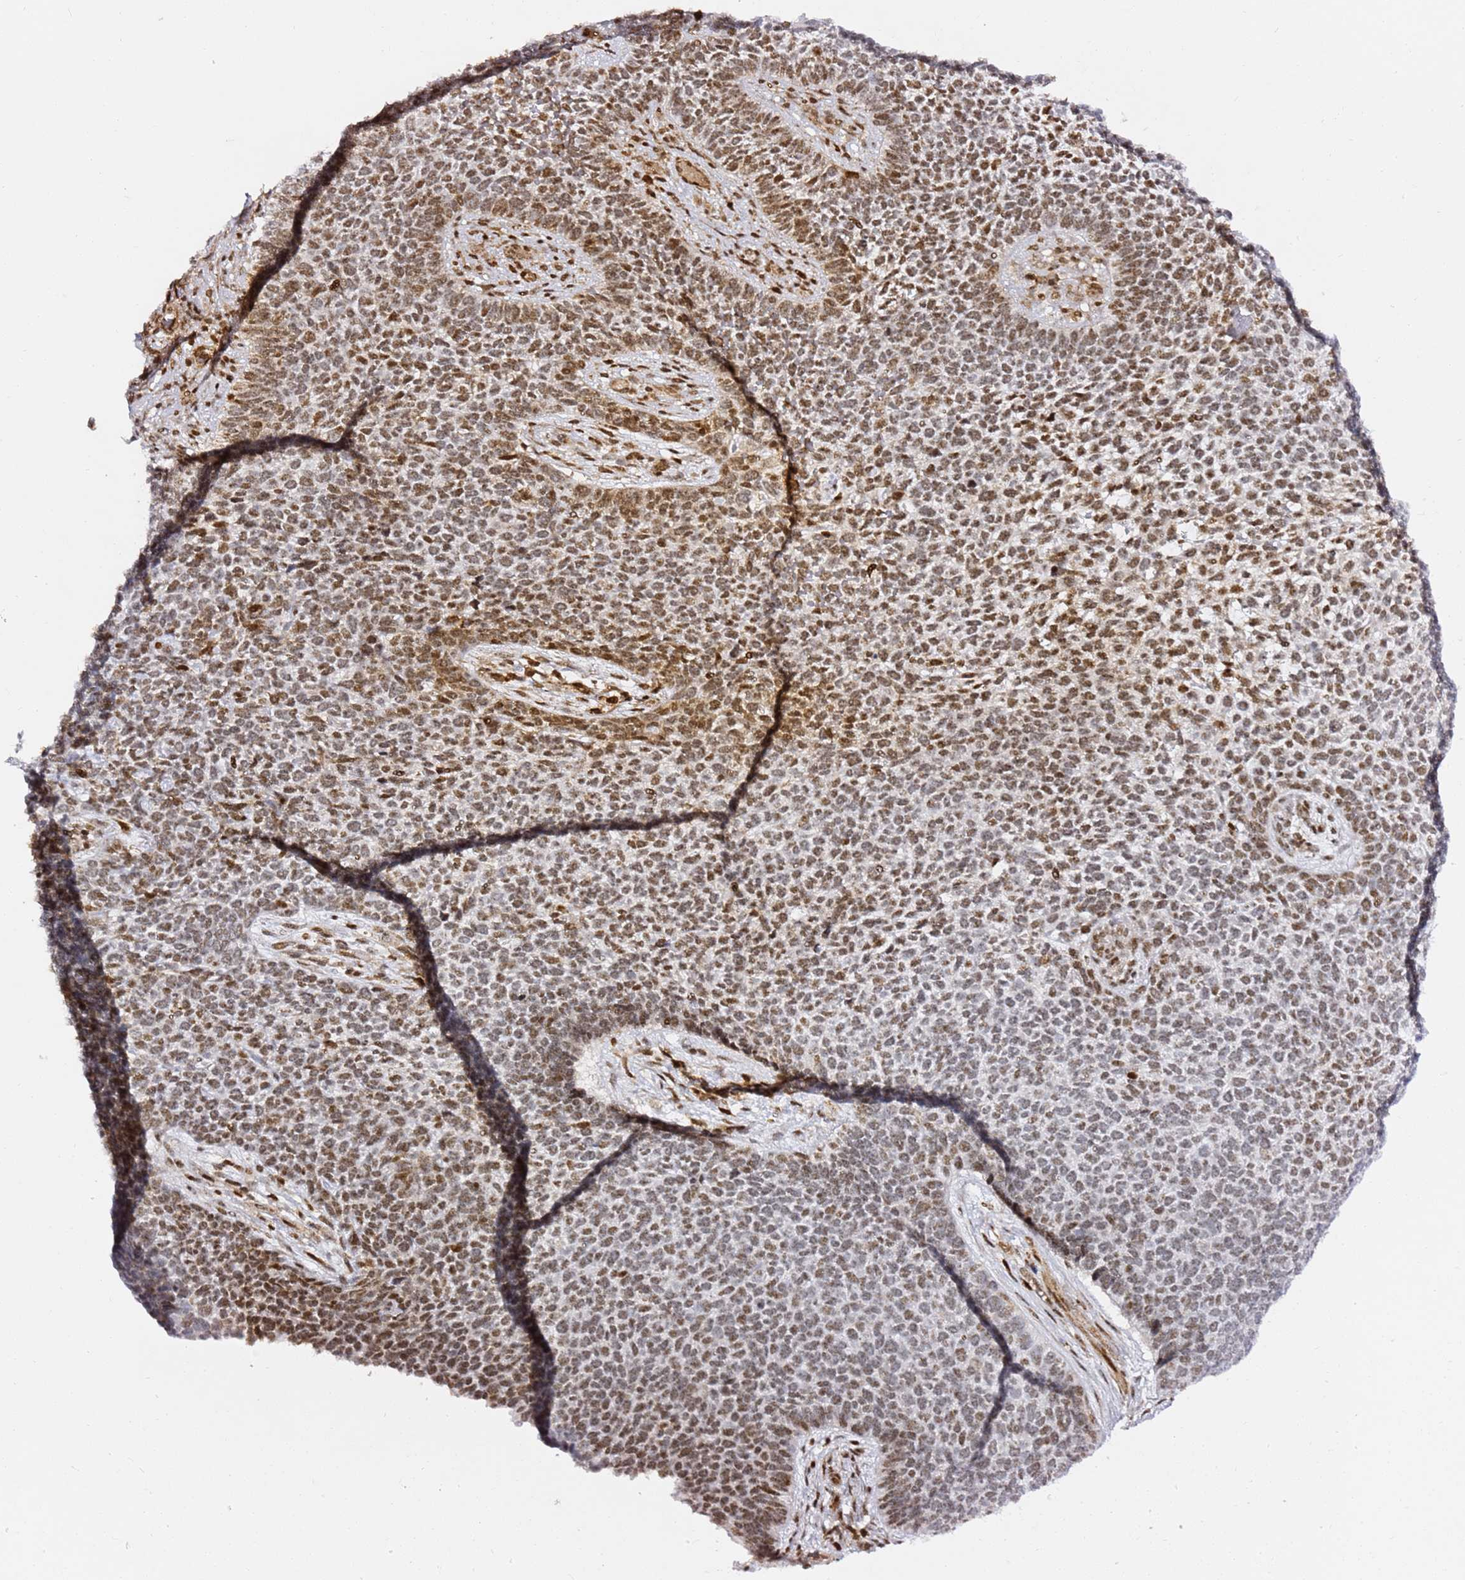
{"staining": {"intensity": "moderate", "quantity": "25%-75%", "location": "nuclear"}, "tissue": "skin cancer", "cell_type": "Tumor cells", "image_type": "cancer", "snomed": [{"axis": "morphology", "description": "Basal cell carcinoma"}, {"axis": "topography", "description": "Skin"}], "caption": "Human skin cancer (basal cell carcinoma) stained for a protein (brown) exhibits moderate nuclear positive staining in approximately 25%-75% of tumor cells.", "gene": "GBP2", "patient": {"sex": "female", "age": 84}}